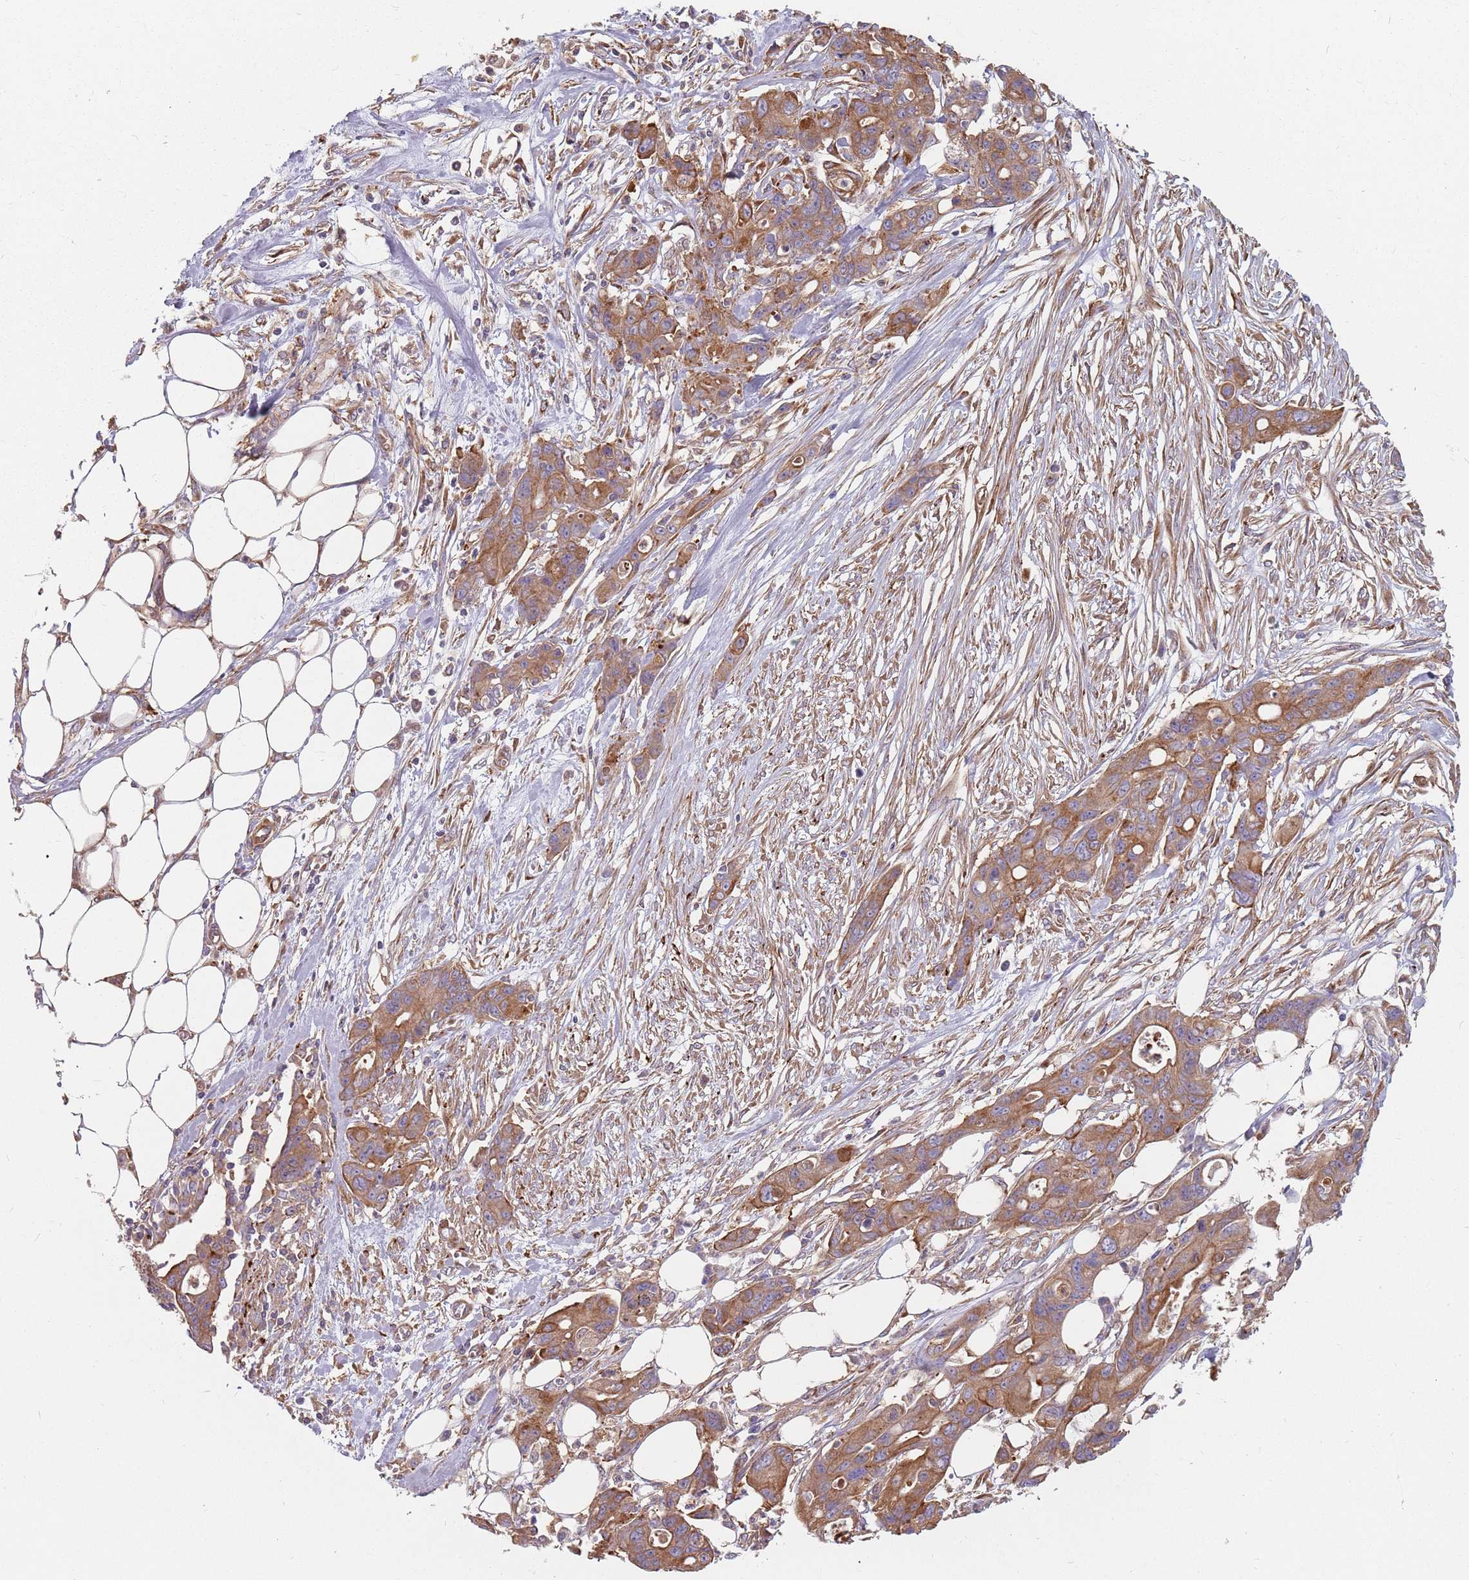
{"staining": {"intensity": "moderate", "quantity": ">75%", "location": "cytoplasmic/membranous"}, "tissue": "ovarian cancer", "cell_type": "Tumor cells", "image_type": "cancer", "snomed": [{"axis": "morphology", "description": "Cystadenocarcinoma, mucinous, NOS"}, {"axis": "topography", "description": "Ovary"}], "caption": "Protein staining reveals moderate cytoplasmic/membranous expression in approximately >75% of tumor cells in ovarian cancer. (DAB = brown stain, brightfield microscopy at high magnification).", "gene": "SPDL1", "patient": {"sex": "female", "age": 70}}